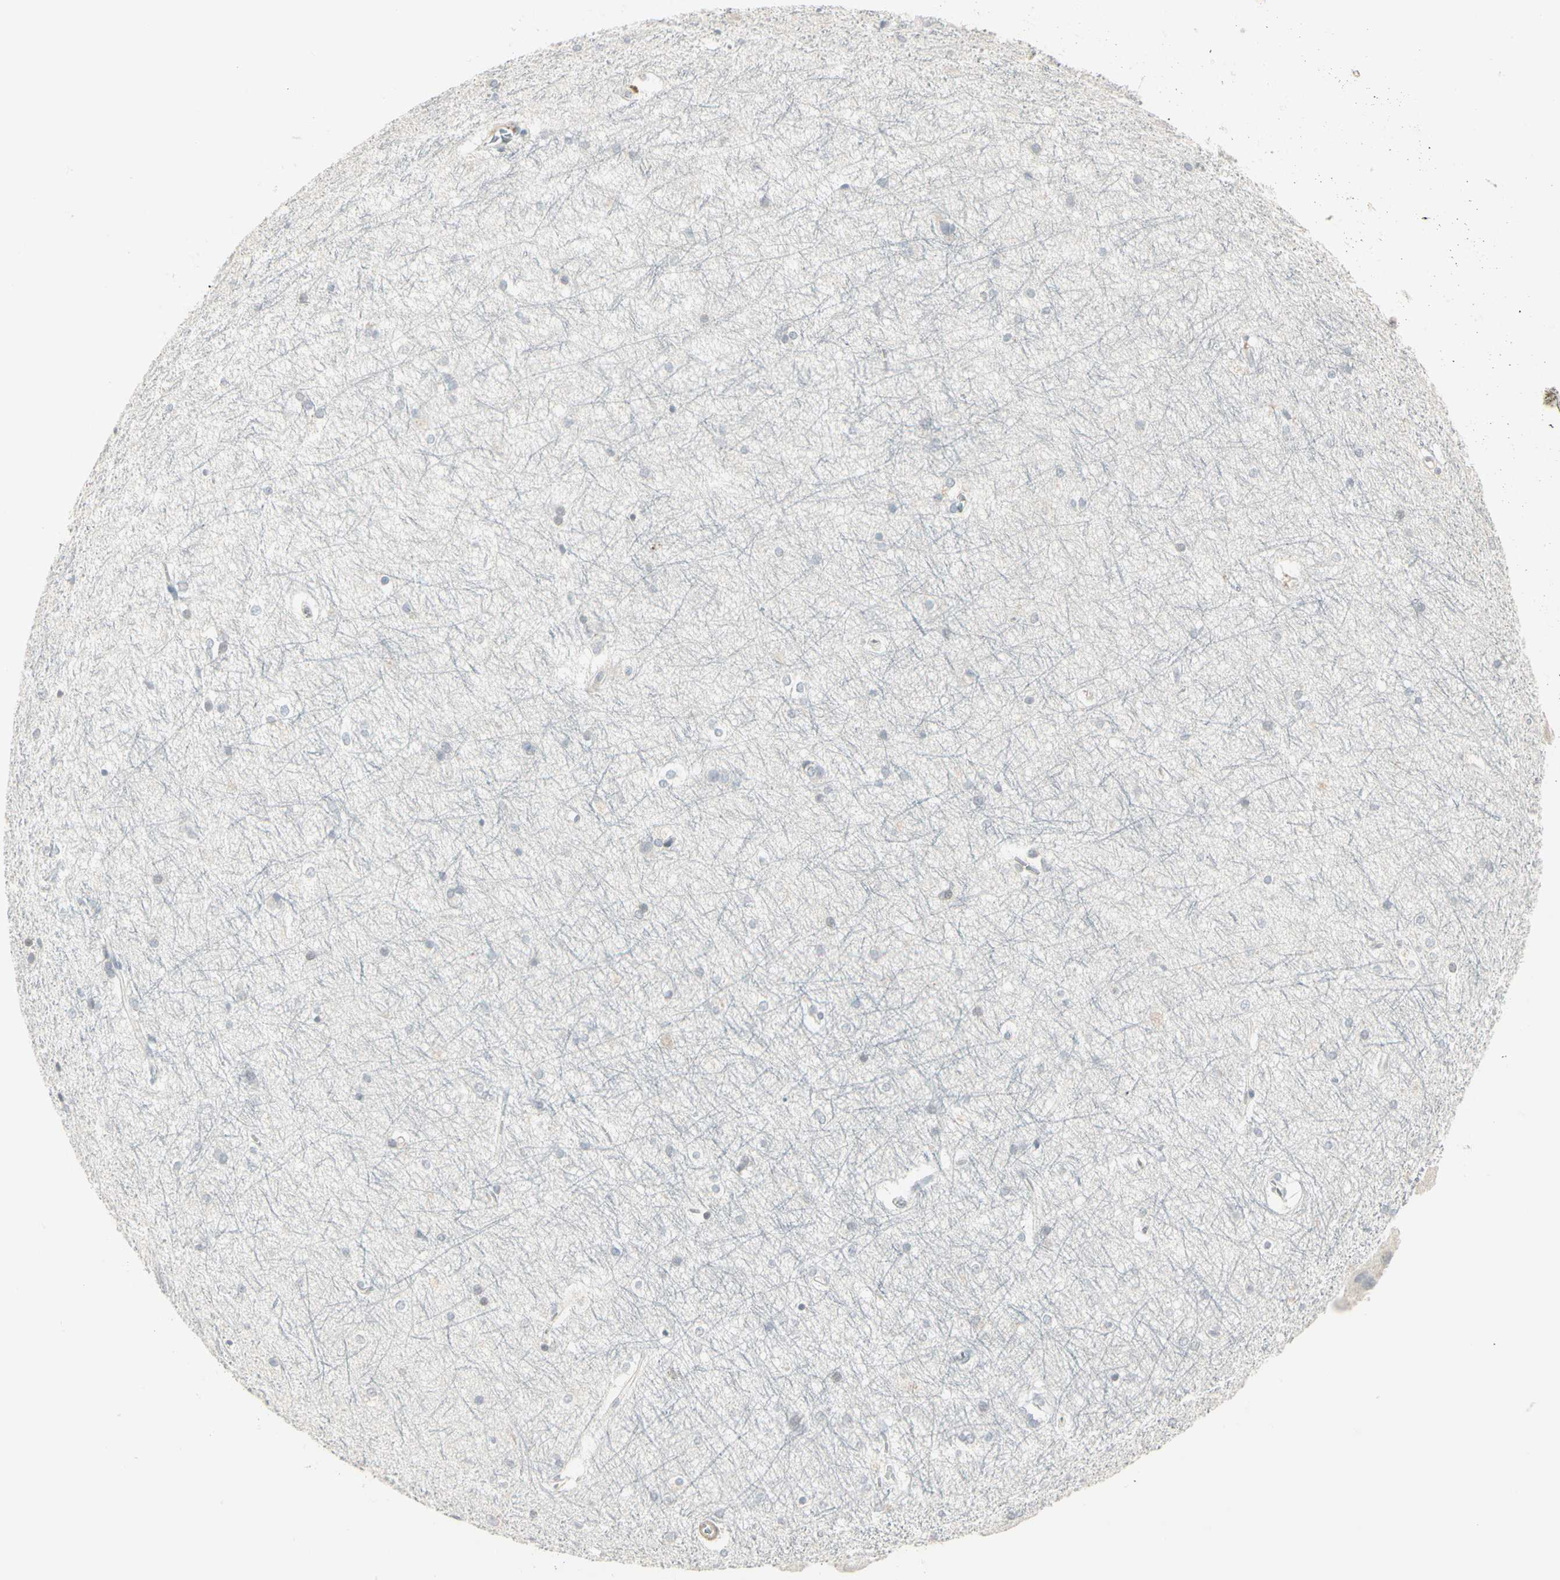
{"staining": {"intensity": "negative", "quantity": "none", "location": "none"}, "tissue": "hippocampus", "cell_type": "Glial cells", "image_type": "normal", "snomed": [{"axis": "morphology", "description": "Normal tissue, NOS"}, {"axis": "topography", "description": "Hippocampus"}], "caption": "This histopathology image is of normal hippocampus stained with immunohistochemistry (IHC) to label a protein in brown with the nuclei are counter-stained blue. There is no positivity in glial cells. Nuclei are stained in blue.", "gene": "DMPK", "patient": {"sex": "female", "age": 19}}